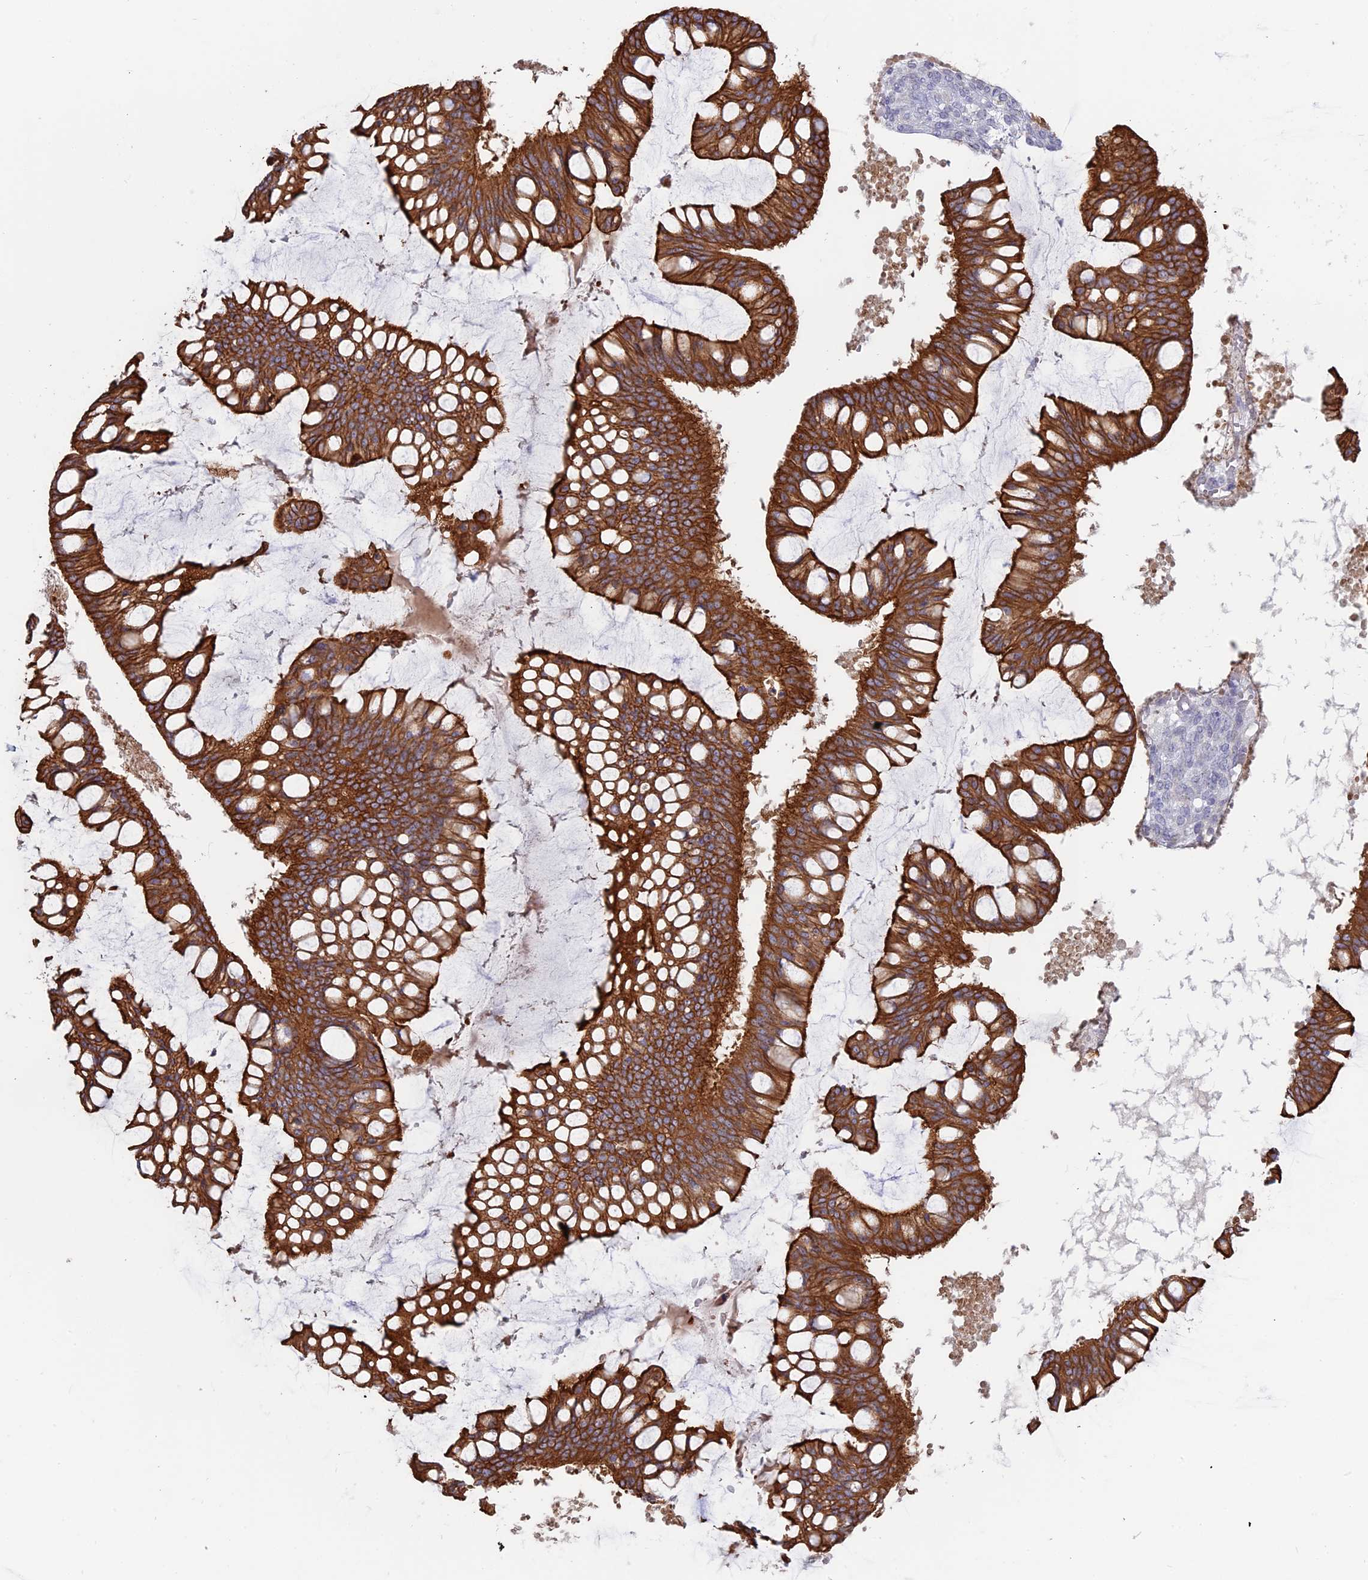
{"staining": {"intensity": "strong", "quantity": ">75%", "location": "cytoplasmic/membranous"}, "tissue": "ovarian cancer", "cell_type": "Tumor cells", "image_type": "cancer", "snomed": [{"axis": "morphology", "description": "Cystadenocarcinoma, mucinous, NOS"}, {"axis": "topography", "description": "Ovary"}], "caption": "This histopathology image reveals ovarian cancer (mucinous cystadenocarcinoma) stained with IHC to label a protein in brown. The cytoplasmic/membranous of tumor cells show strong positivity for the protein. Nuclei are counter-stained blue.", "gene": "MYO5B", "patient": {"sex": "female", "age": 73}}